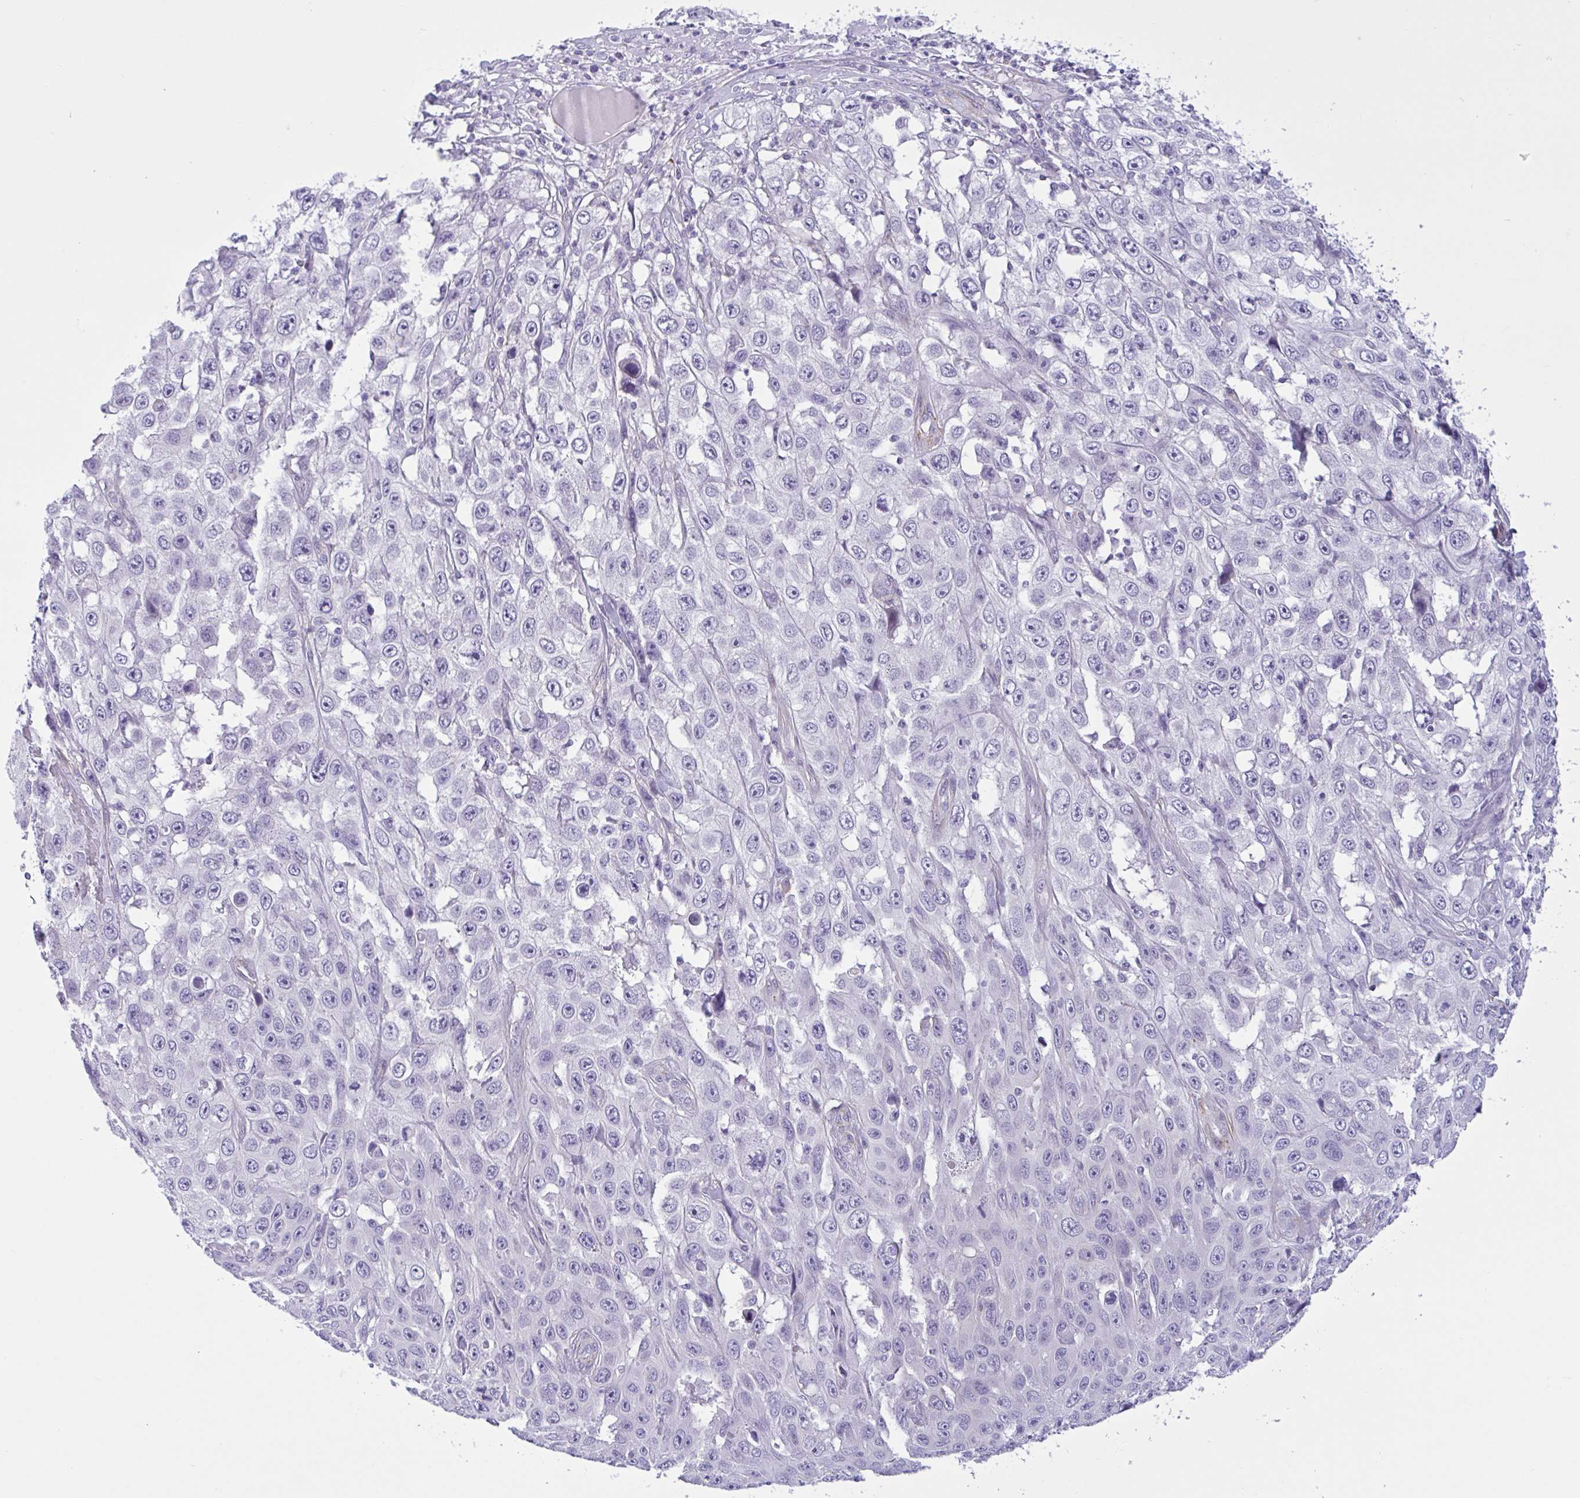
{"staining": {"intensity": "negative", "quantity": "none", "location": "none"}, "tissue": "skin cancer", "cell_type": "Tumor cells", "image_type": "cancer", "snomed": [{"axis": "morphology", "description": "Squamous cell carcinoma, NOS"}, {"axis": "topography", "description": "Skin"}], "caption": "An IHC photomicrograph of skin cancer (squamous cell carcinoma) is shown. There is no staining in tumor cells of skin cancer (squamous cell carcinoma). The staining was performed using DAB (3,3'-diaminobenzidine) to visualize the protein expression in brown, while the nuclei were stained in blue with hematoxylin (Magnification: 20x).", "gene": "AHCYL2", "patient": {"sex": "male", "age": 82}}